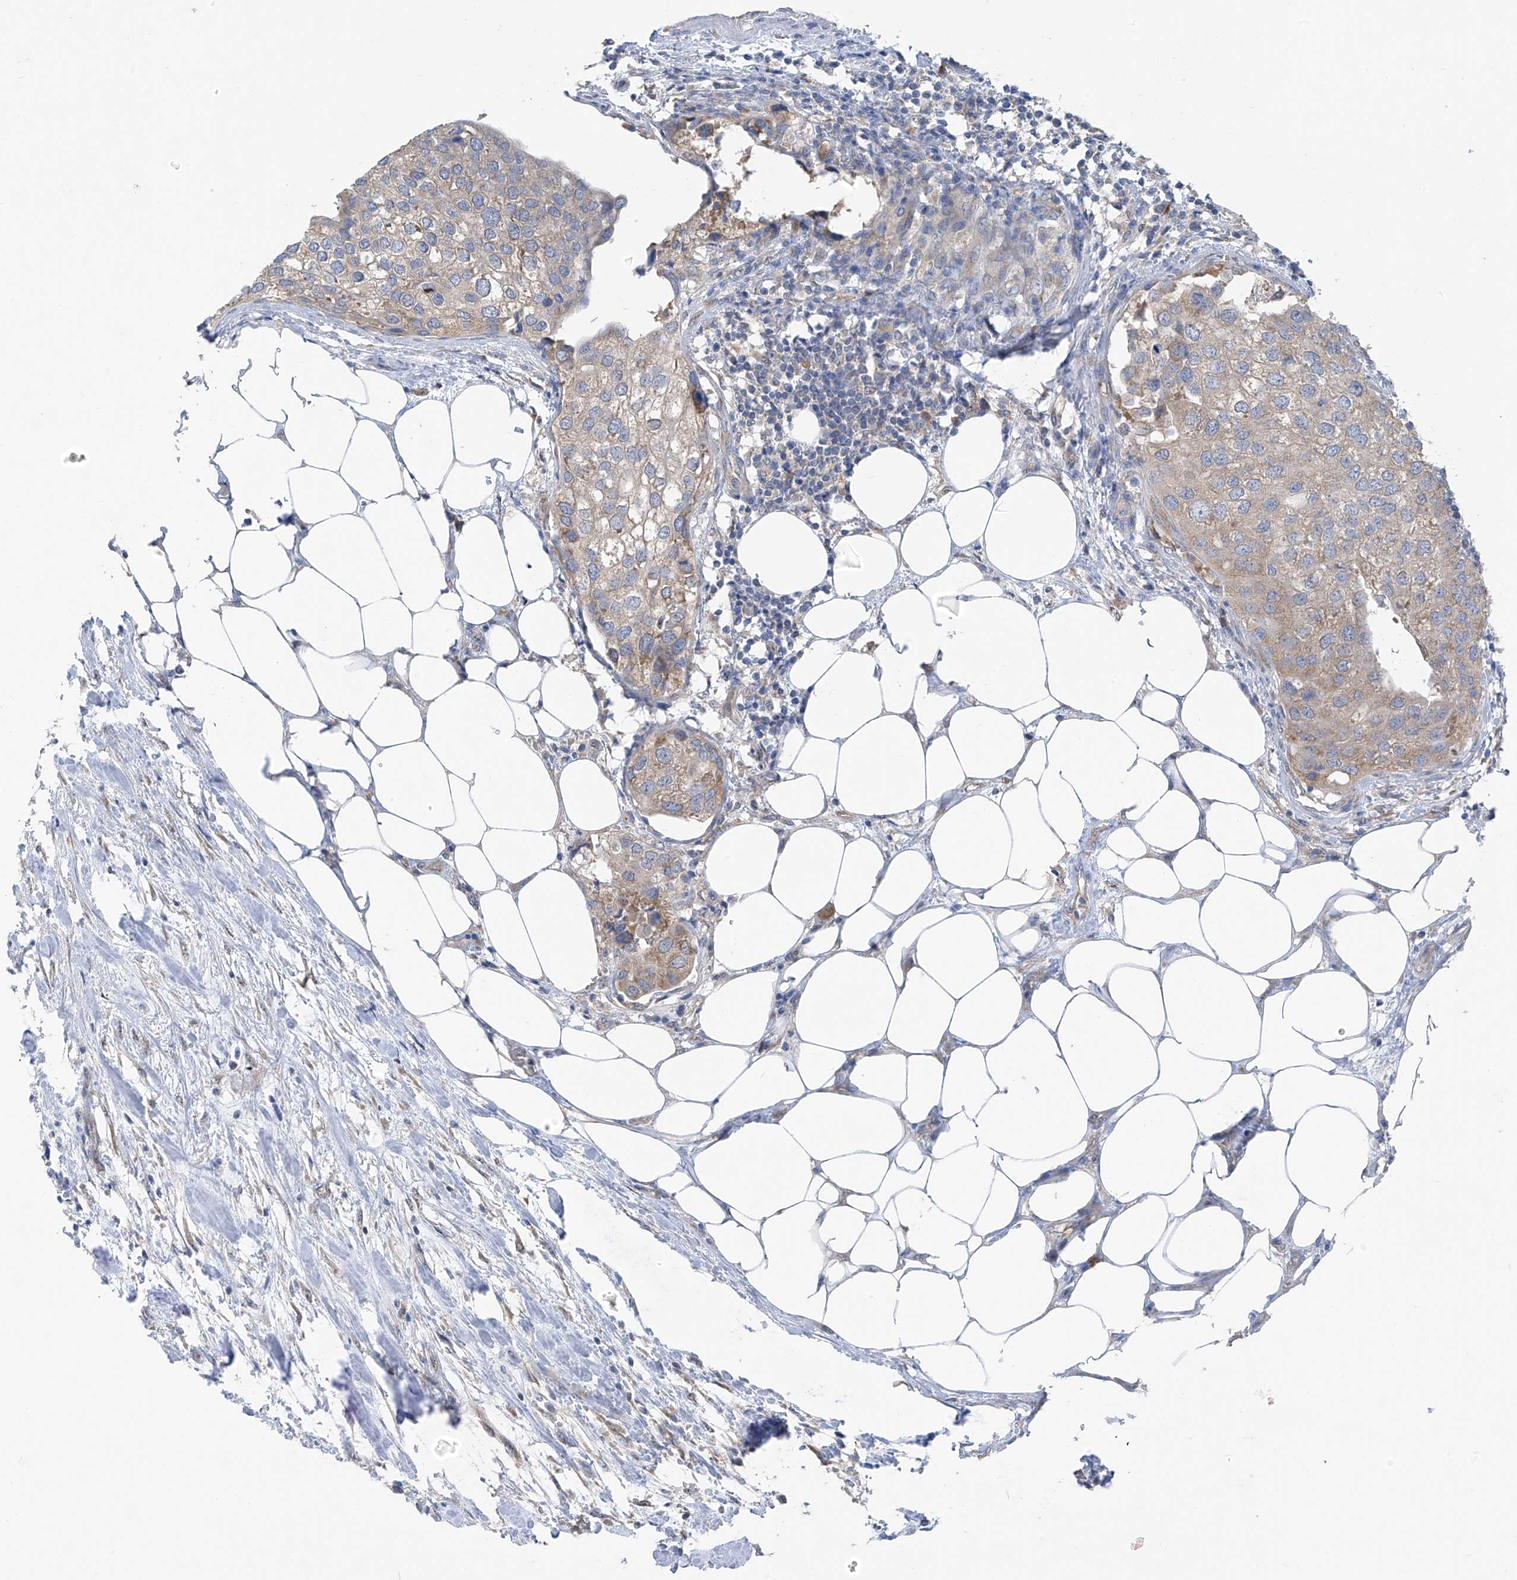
{"staining": {"intensity": "weak", "quantity": "25%-75%", "location": "cytoplasmic/membranous"}, "tissue": "urothelial cancer", "cell_type": "Tumor cells", "image_type": "cancer", "snomed": [{"axis": "morphology", "description": "Urothelial carcinoma, High grade"}, {"axis": "topography", "description": "Urinary bladder"}], "caption": "High-grade urothelial carcinoma tissue demonstrates weak cytoplasmic/membranous staining in about 25%-75% of tumor cells, visualized by immunohistochemistry. Using DAB (3,3'-diaminobenzidine) (brown) and hematoxylin (blue) stains, captured at high magnification using brightfield microscopy.", "gene": "RPL4", "patient": {"sex": "male", "age": 64}}